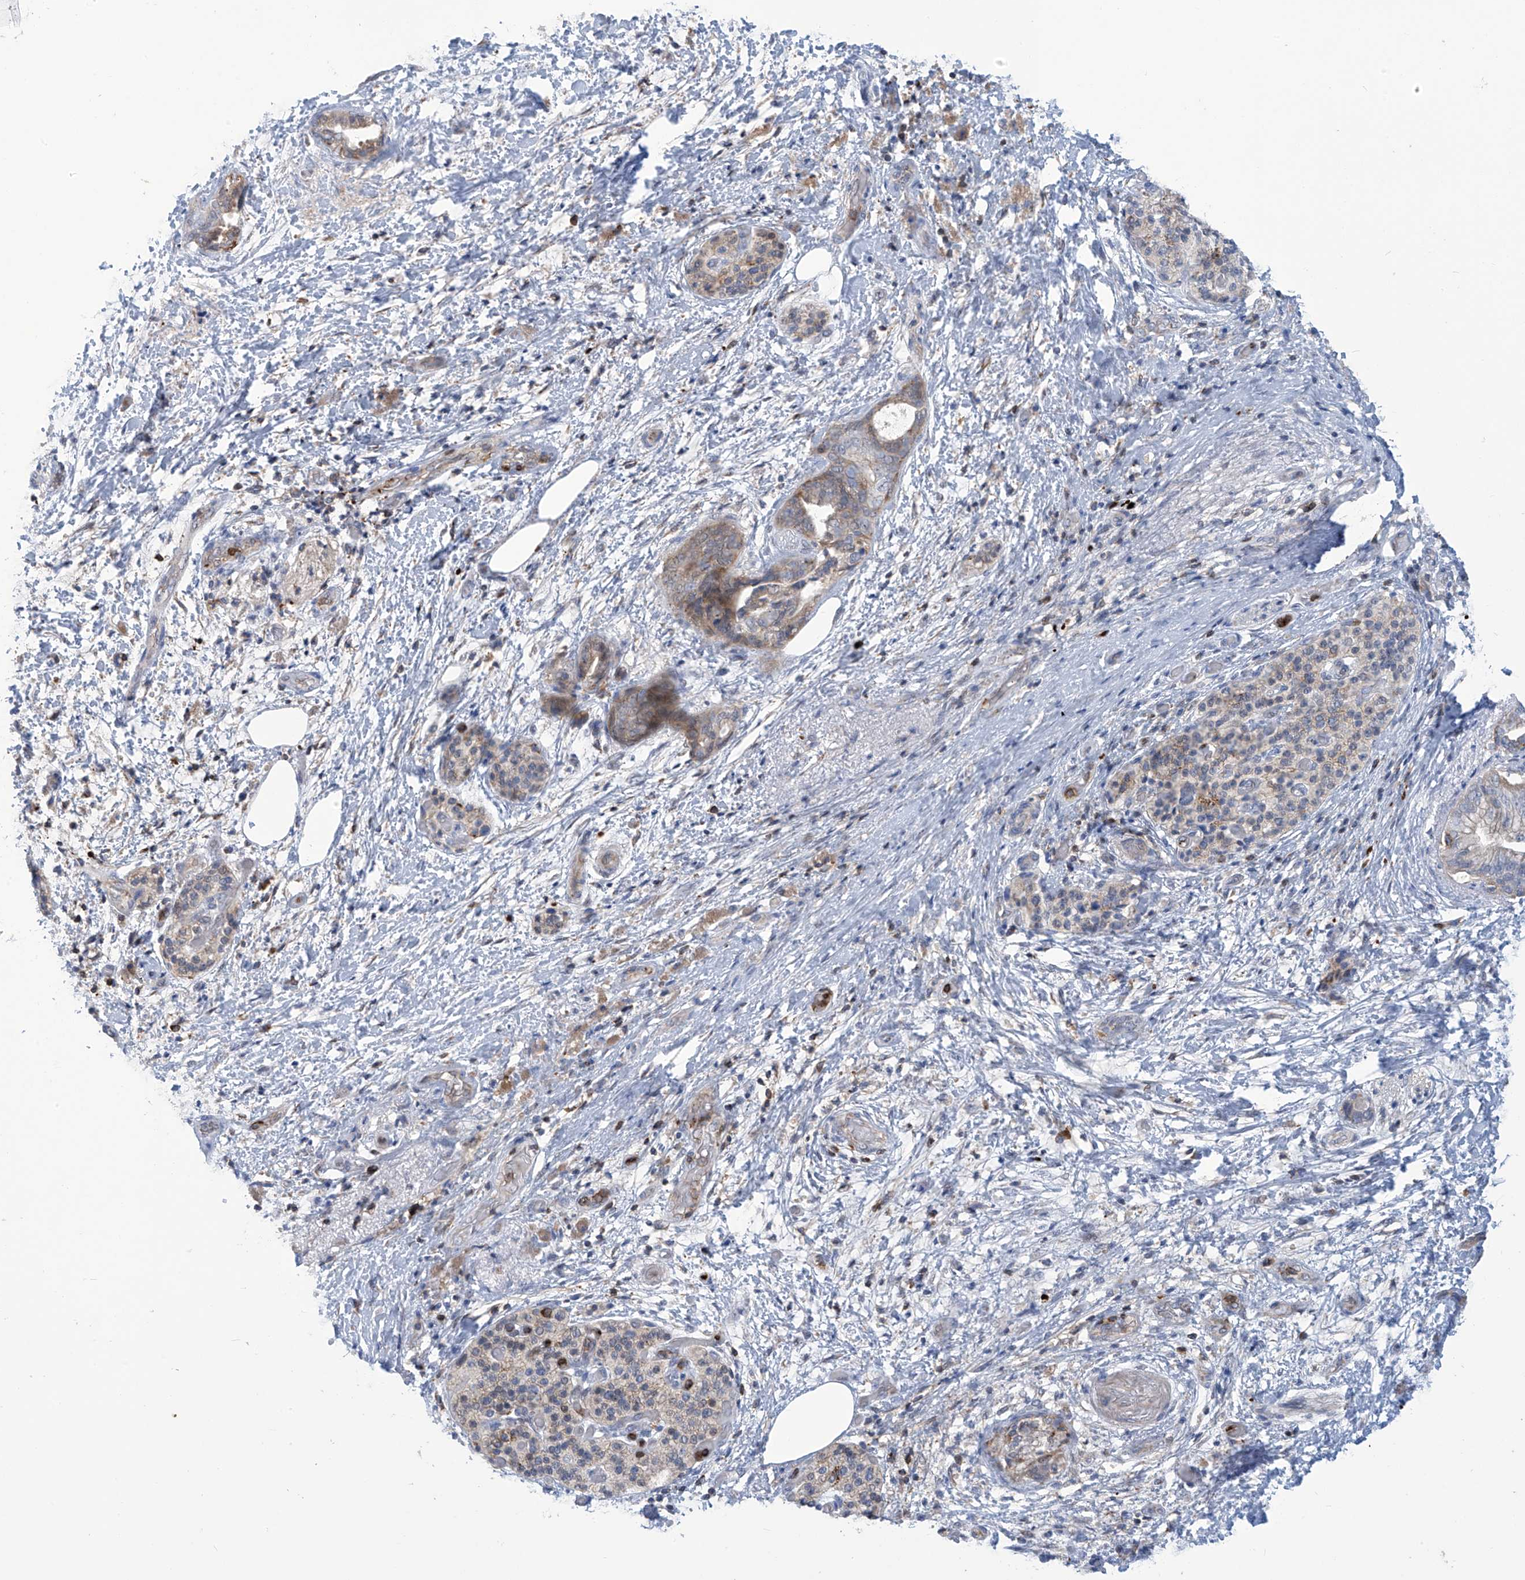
{"staining": {"intensity": "weak", "quantity": "25%-75%", "location": "cytoplasmic/membranous"}, "tissue": "pancreatic cancer", "cell_type": "Tumor cells", "image_type": "cancer", "snomed": [{"axis": "morphology", "description": "Normal tissue, NOS"}, {"axis": "morphology", "description": "Adenocarcinoma, NOS"}, {"axis": "topography", "description": "Pancreas"}, {"axis": "topography", "description": "Peripheral nerve tissue"}], "caption": "Immunohistochemical staining of adenocarcinoma (pancreatic) demonstrates low levels of weak cytoplasmic/membranous positivity in about 25%-75% of tumor cells. Nuclei are stained in blue.", "gene": "IBA57", "patient": {"sex": "female", "age": 63}}